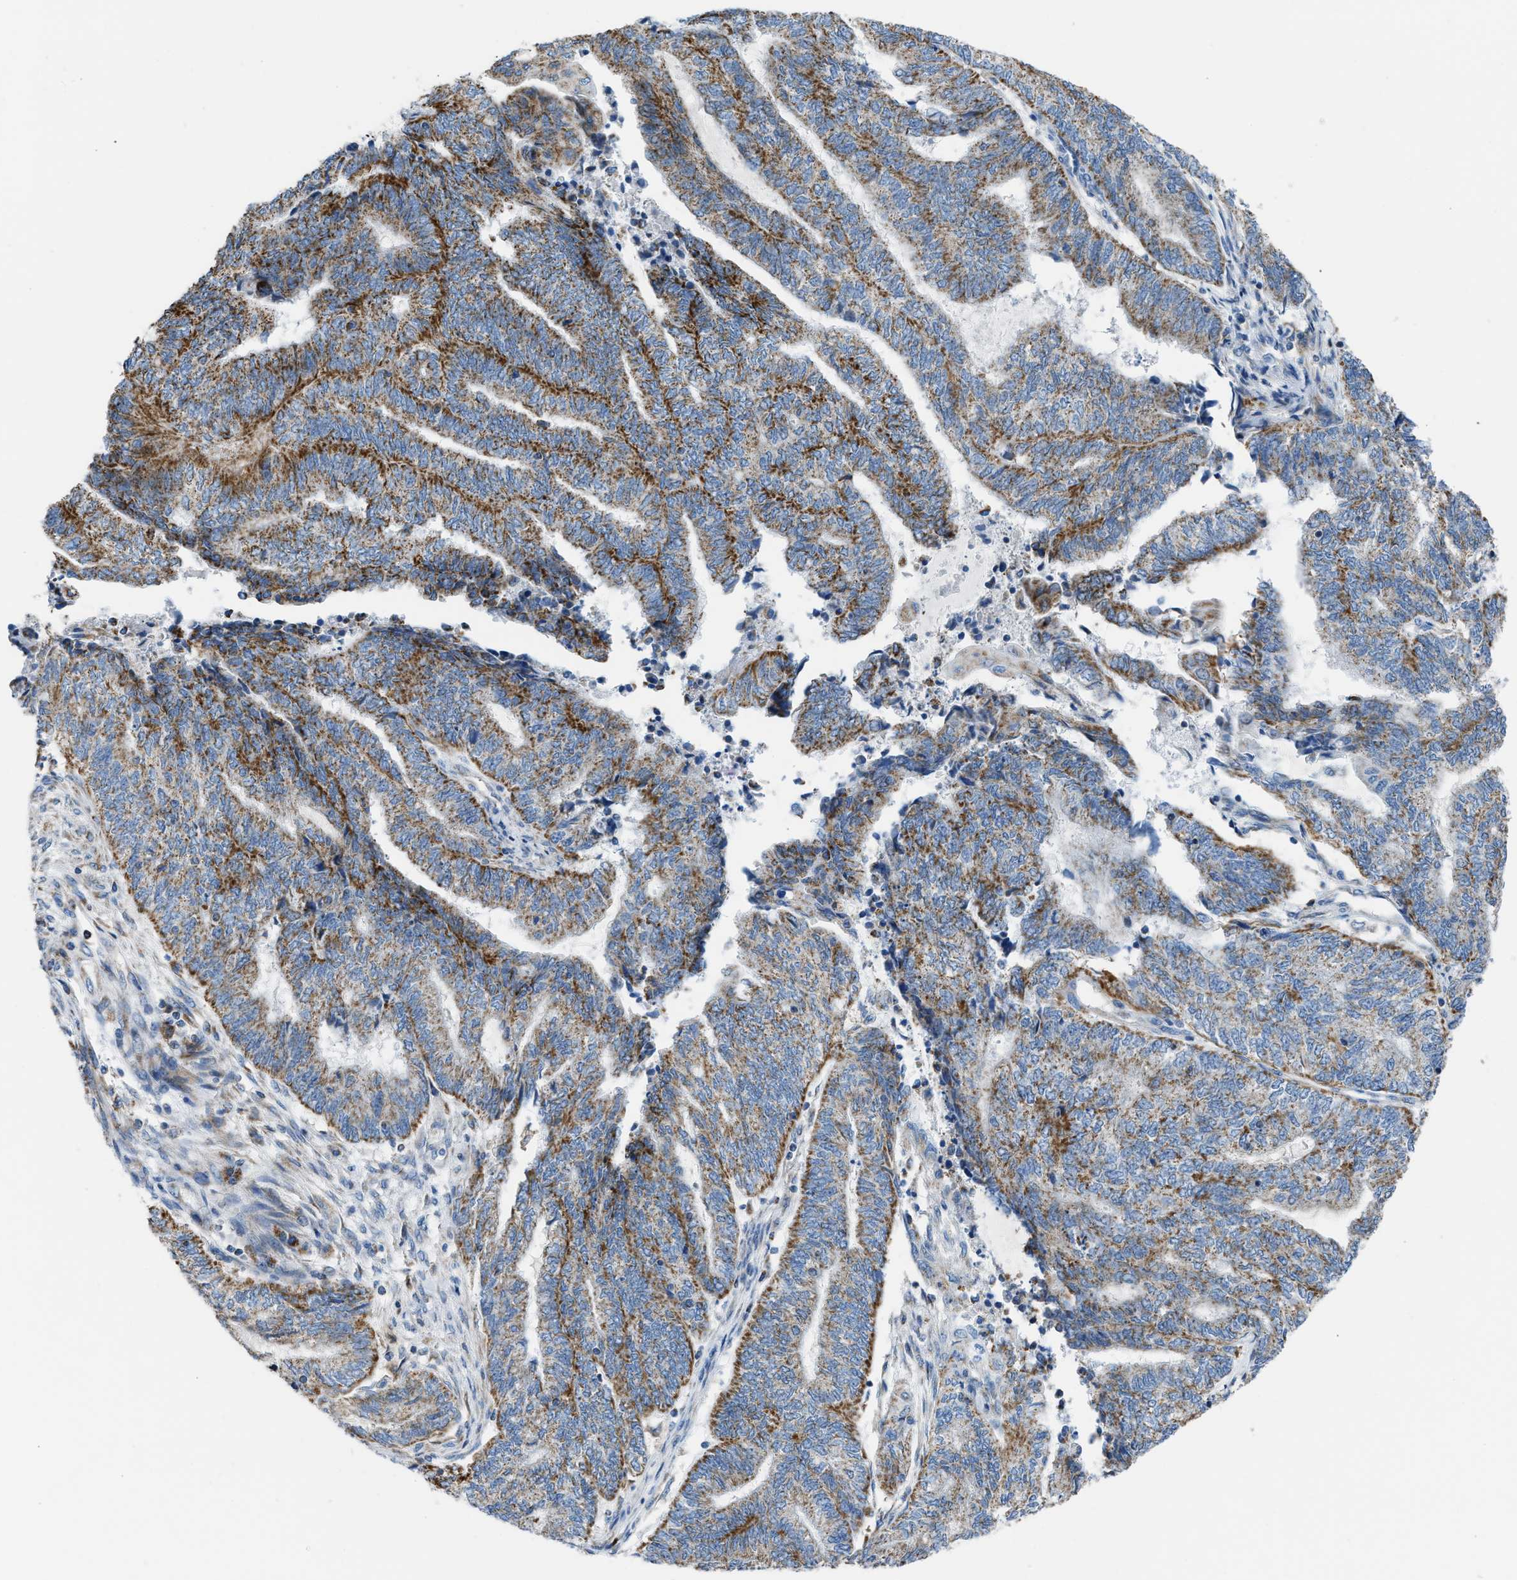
{"staining": {"intensity": "strong", "quantity": ">75%", "location": "cytoplasmic/membranous"}, "tissue": "endometrial cancer", "cell_type": "Tumor cells", "image_type": "cancer", "snomed": [{"axis": "morphology", "description": "Adenocarcinoma, NOS"}, {"axis": "topography", "description": "Uterus"}, {"axis": "topography", "description": "Endometrium"}], "caption": "High-power microscopy captured an immunohistochemistry histopathology image of endometrial adenocarcinoma, revealing strong cytoplasmic/membranous staining in about >75% of tumor cells. (Stains: DAB (3,3'-diaminobenzidine) in brown, nuclei in blue, Microscopy: brightfield microscopy at high magnification).", "gene": "ETFB", "patient": {"sex": "female", "age": 70}}